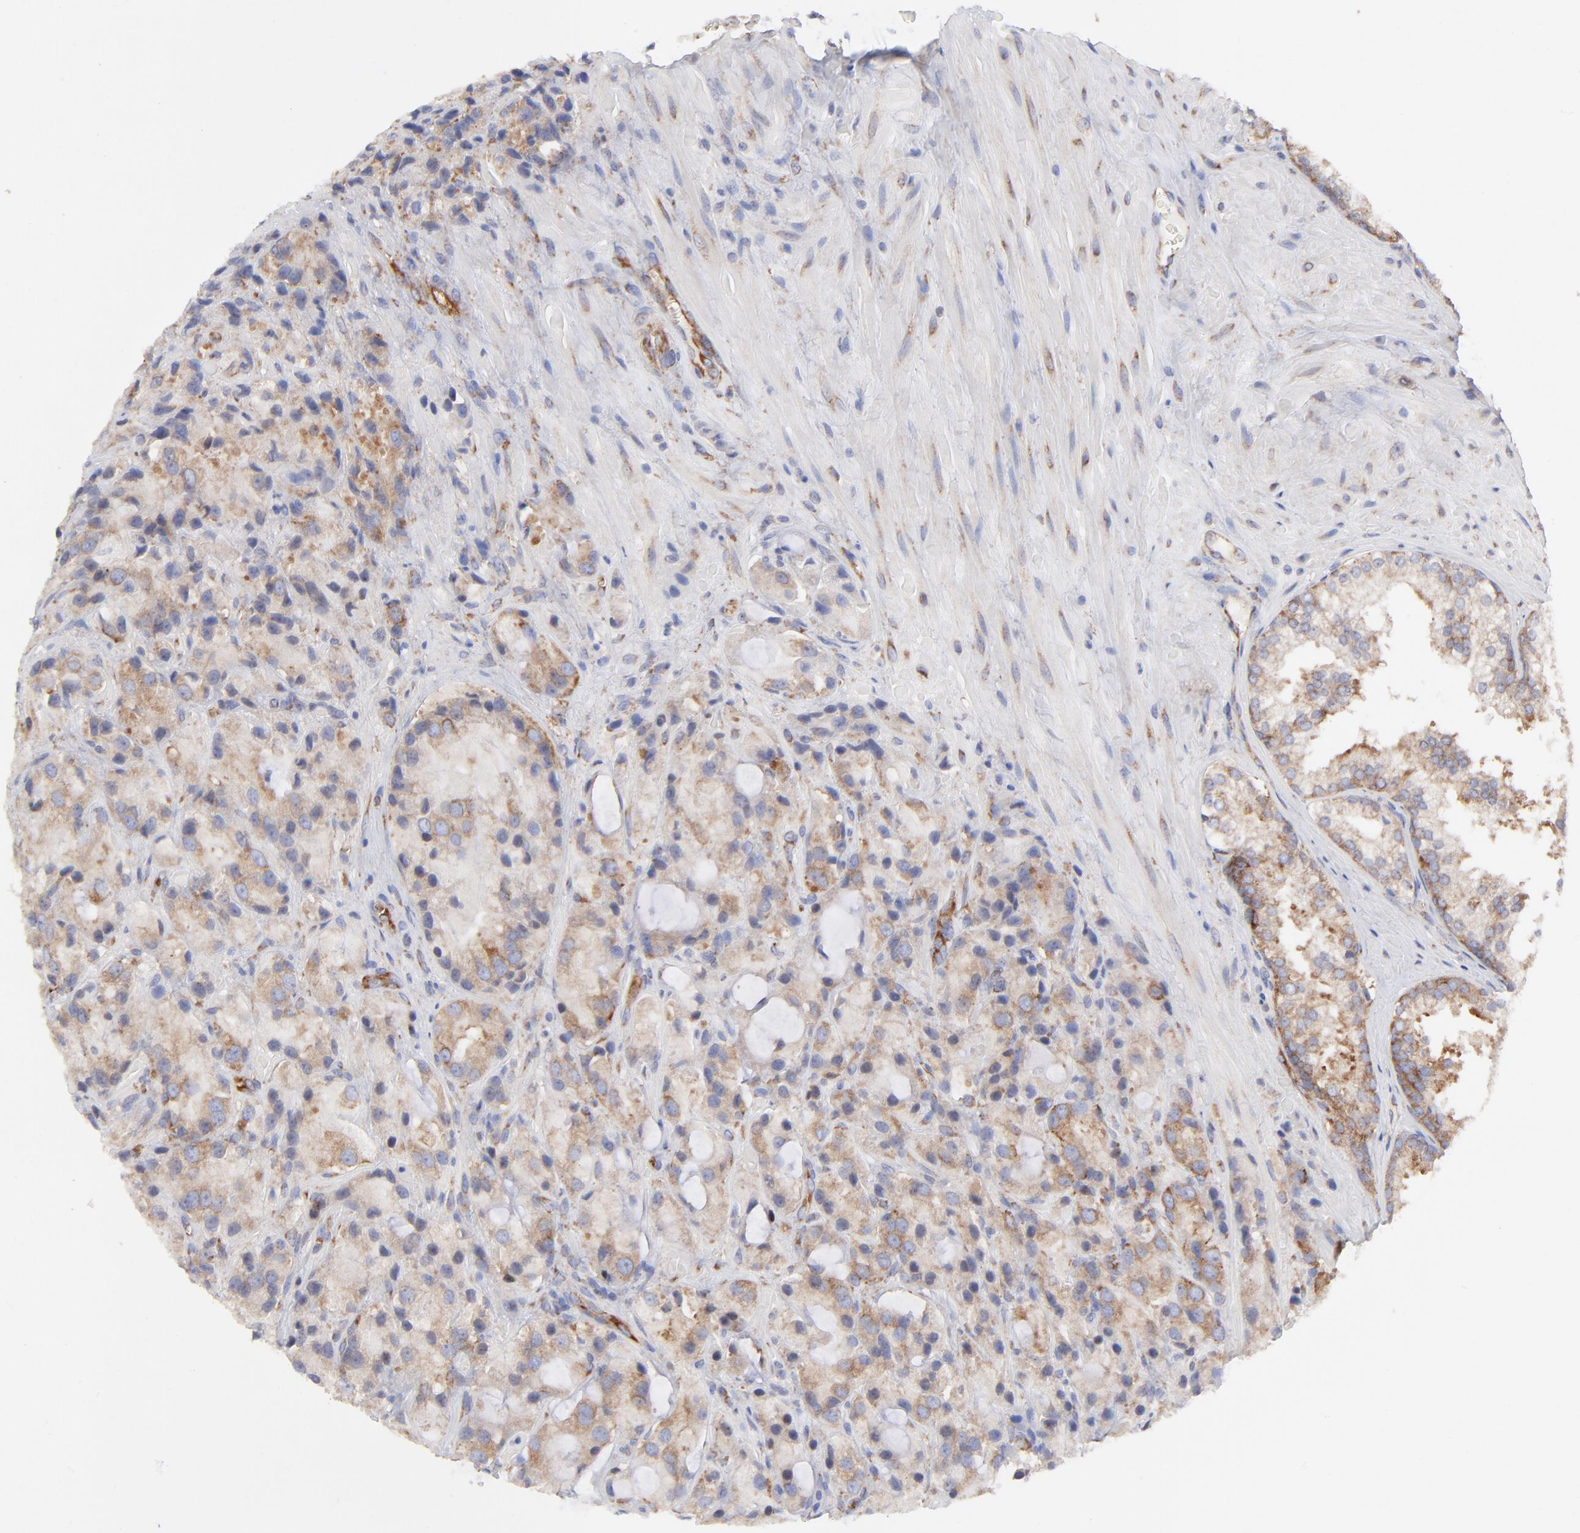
{"staining": {"intensity": "moderate", "quantity": ">75%", "location": "cytoplasmic/membranous"}, "tissue": "prostate cancer", "cell_type": "Tumor cells", "image_type": "cancer", "snomed": [{"axis": "morphology", "description": "Adenocarcinoma, High grade"}, {"axis": "topography", "description": "Prostate"}], "caption": "Prostate cancer (adenocarcinoma (high-grade)) stained for a protein demonstrates moderate cytoplasmic/membranous positivity in tumor cells.", "gene": "EIF2AK2", "patient": {"sex": "male", "age": 70}}